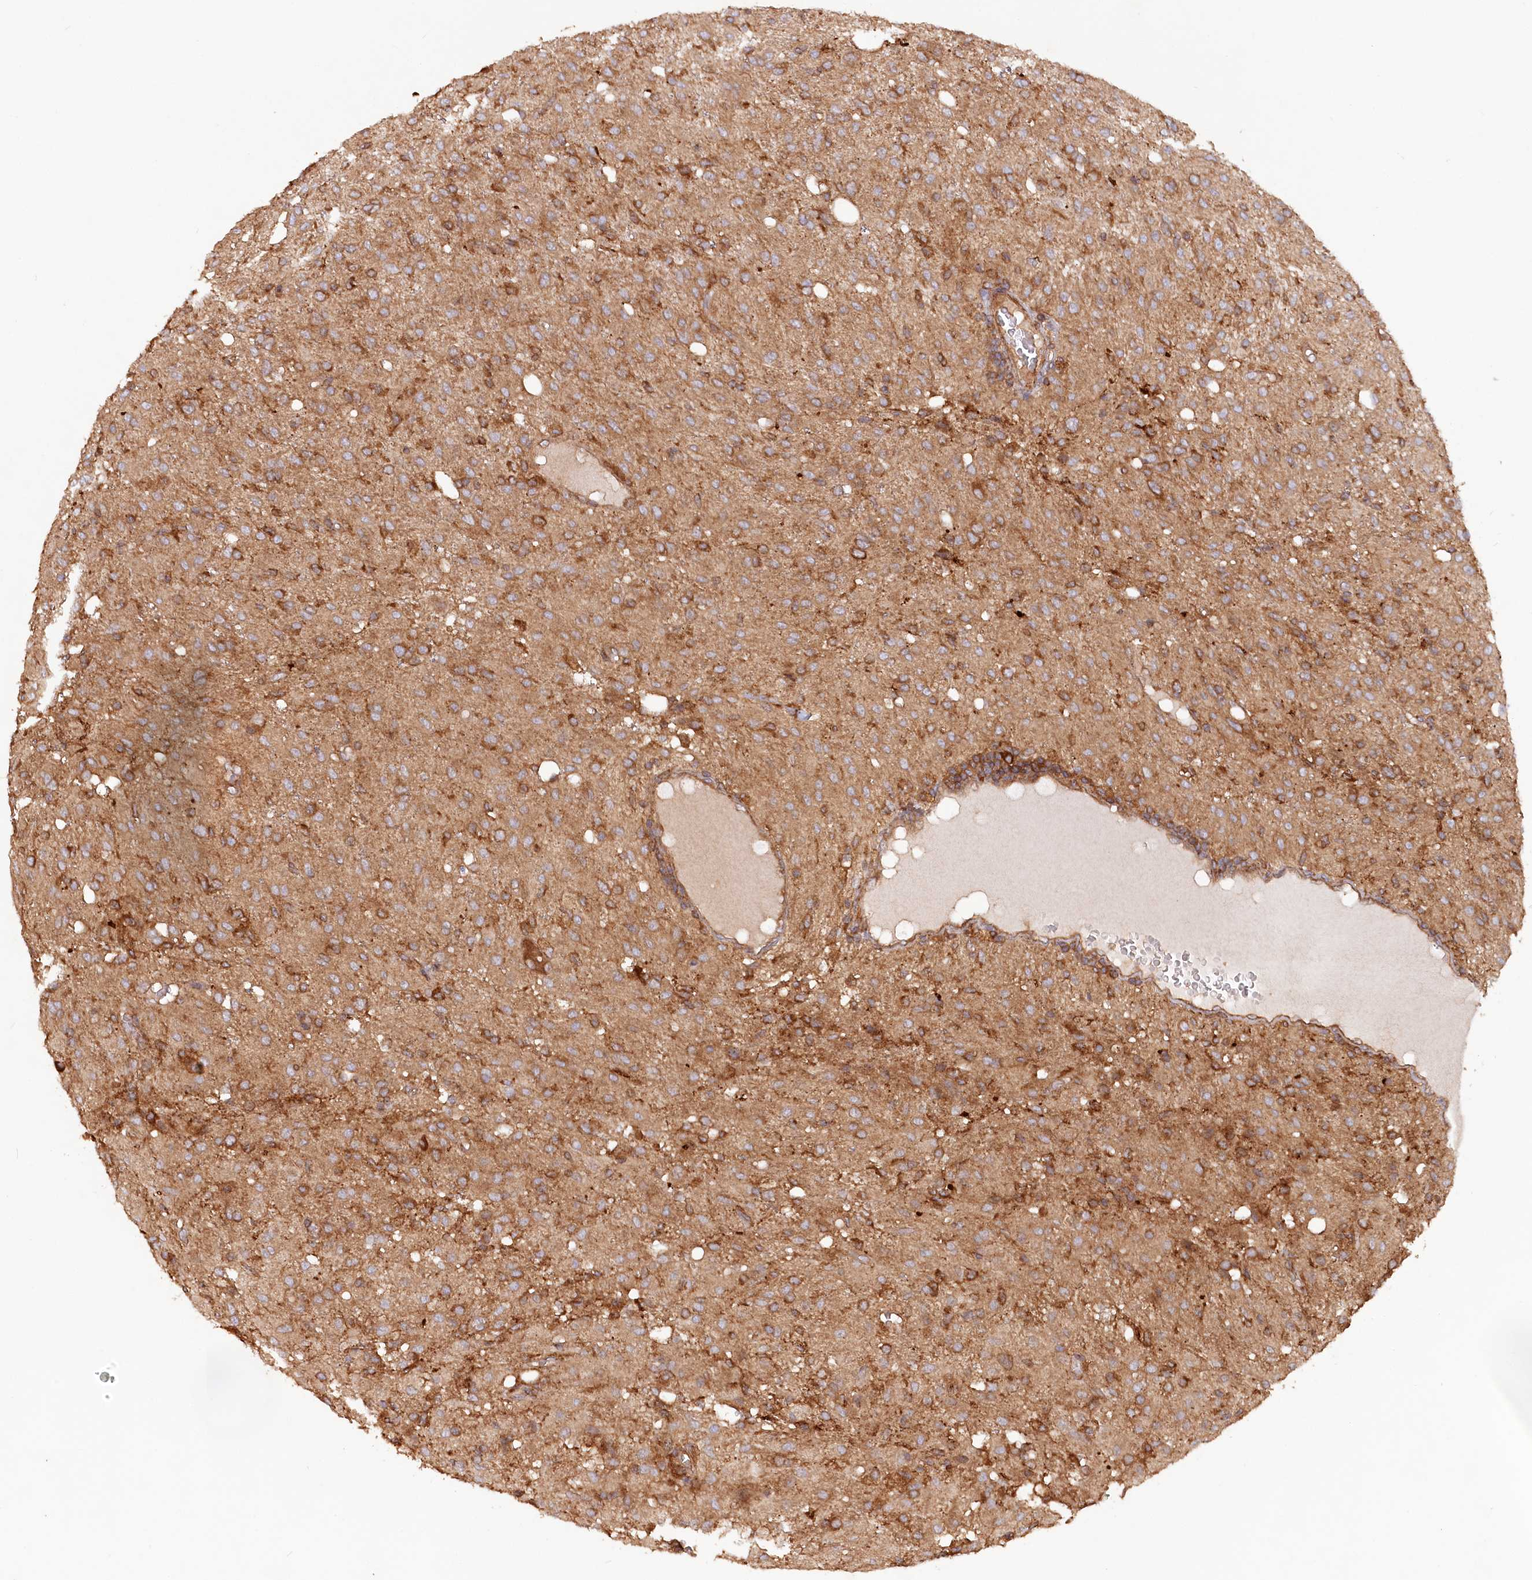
{"staining": {"intensity": "moderate", "quantity": ">75%", "location": "cytoplasmic/membranous"}, "tissue": "glioma", "cell_type": "Tumor cells", "image_type": "cancer", "snomed": [{"axis": "morphology", "description": "Glioma, malignant, High grade"}, {"axis": "topography", "description": "Brain"}], "caption": "An immunohistochemistry micrograph of tumor tissue is shown. Protein staining in brown shows moderate cytoplasmic/membranous positivity in high-grade glioma (malignant) within tumor cells. Nuclei are stained in blue.", "gene": "PAIP2", "patient": {"sex": "female", "age": 59}}